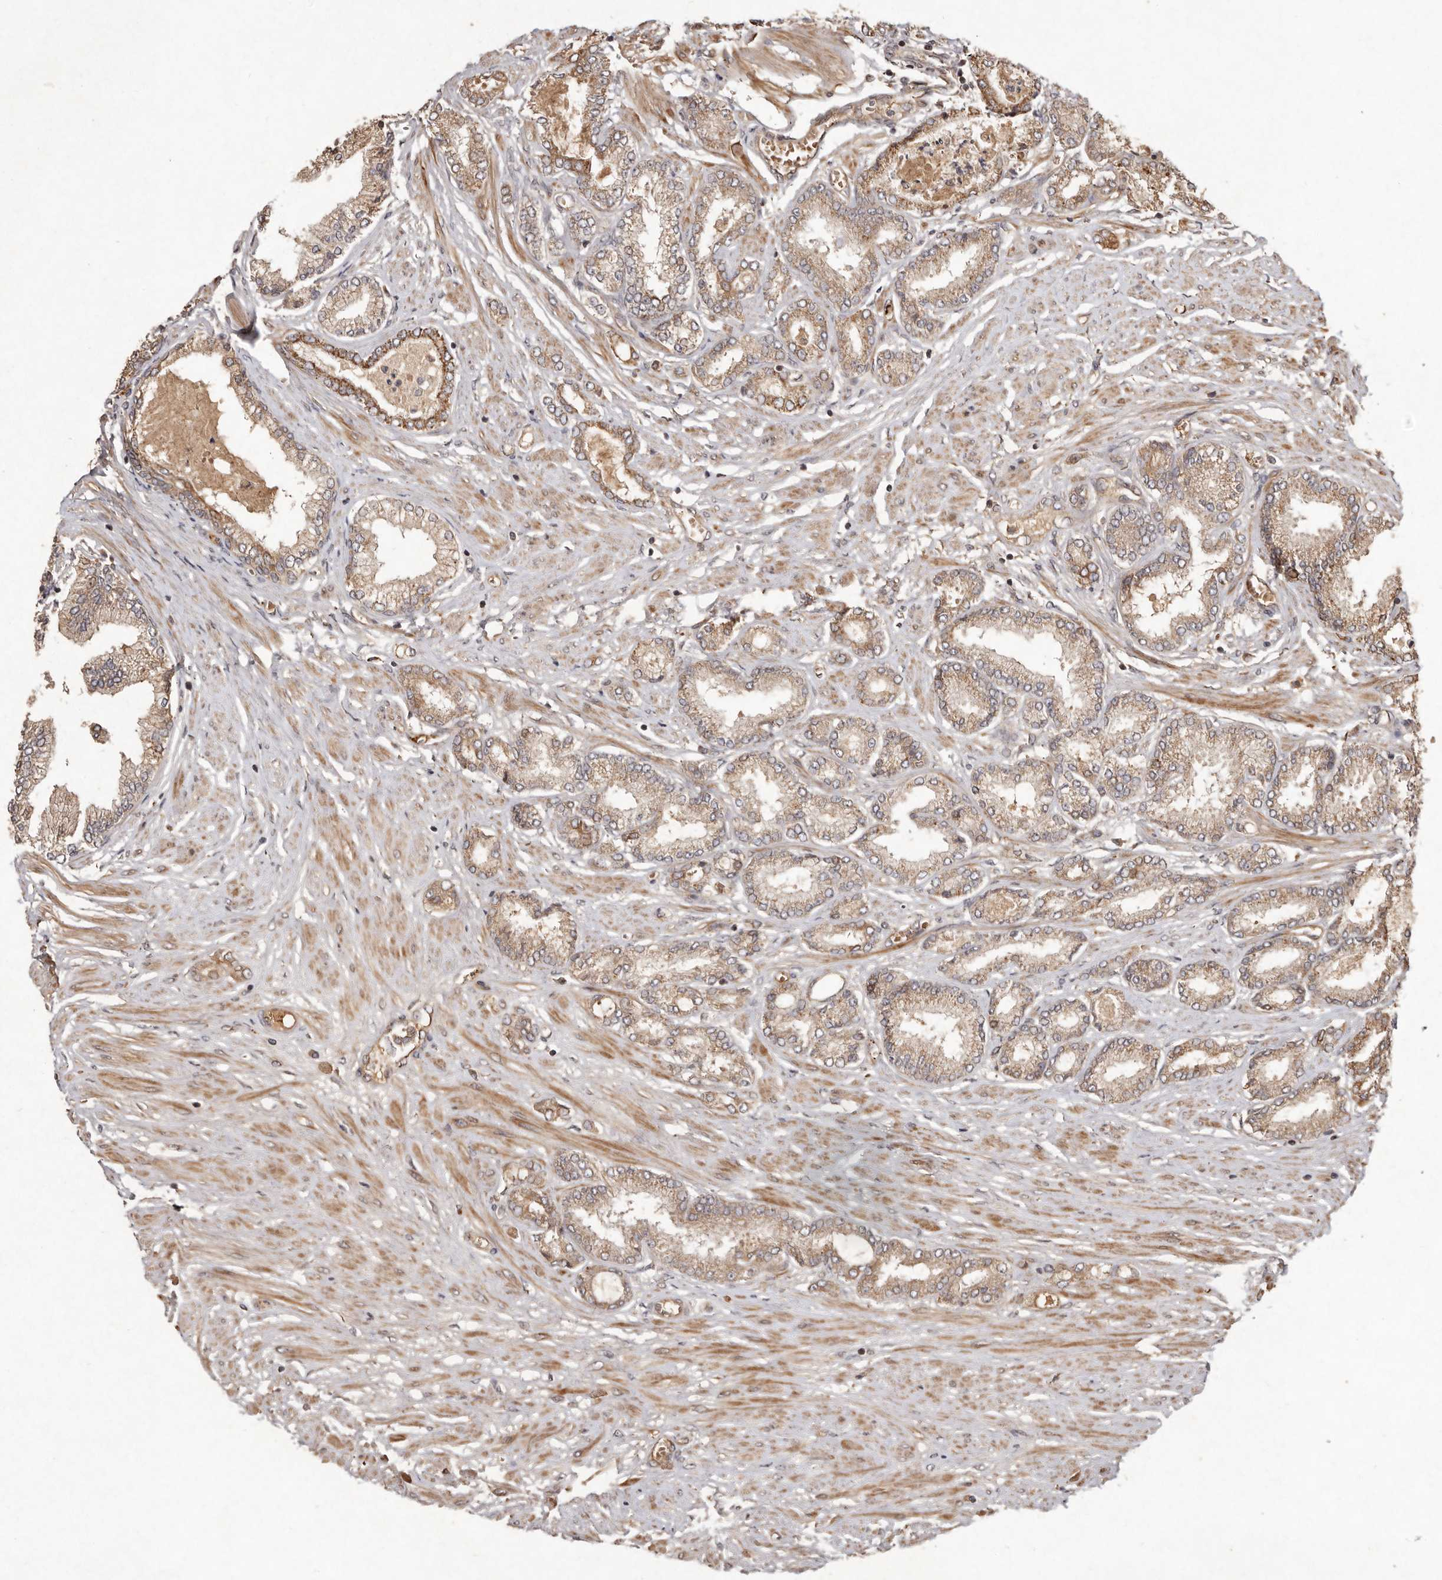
{"staining": {"intensity": "moderate", "quantity": ">75%", "location": "cytoplasmic/membranous"}, "tissue": "prostate cancer", "cell_type": "Tumor cells", "image_type": "cancer", "snomed": [{"axis": "morphology", "description": "Adenocarcinoma, Low grade"}, {"axis": "topography", "description": "Prostate"}], "caption": "High-power microscopy captured an immunohistochemistry photomicrograph of prostate cancer, revealing moderate cytoplasmic/membranous expression in approximately >75% of tumor cells.", "gene": "SEMA3A", "patient": {"sex": "male", "age": 63}}